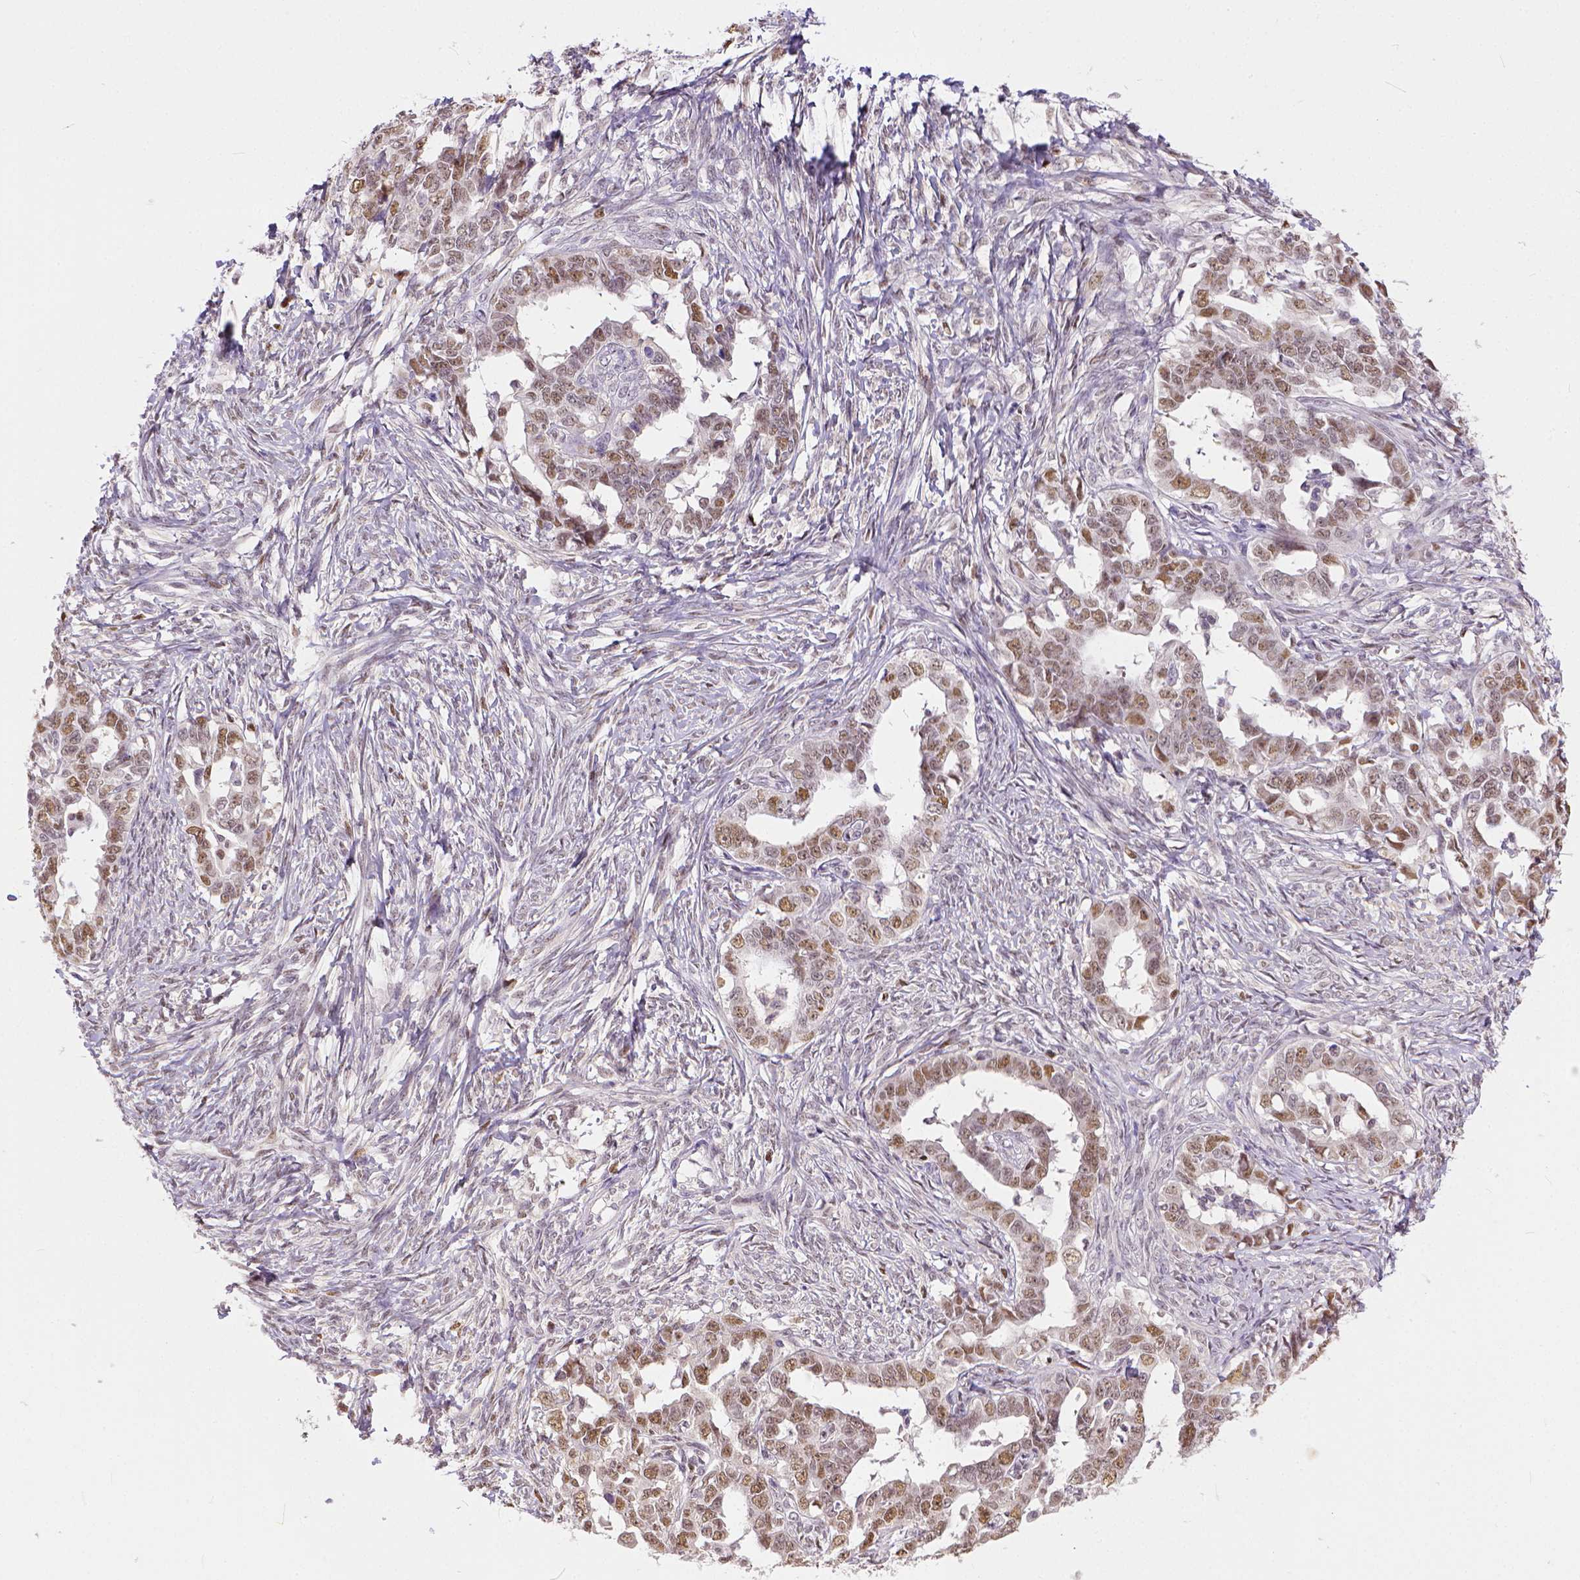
{"staining": {"intensity": "moderate", "quantity": ">75%", "location": "nuclear"}, "tissue": "ovarian cancer", "cell_type": "Tumor cells", "image_type": "cancer", "snomed": [{"axis": "morphology", "description": "Cystadenocarcinoma, serous, NOS"}, {"axis": "topography", "description": "Ovary"}], "caption": "Immunohistochemistry (IHC) of serous cystadenocarcinoma (ovarian) exhibits medium levels of moderate nuclear positivity in about >75% of tumor cells. (Stains: DAB in brown, nuclei in blue, Microscopy: brightfield microscopy at high magnification).", "gene": "ERCC1", "patient": {"sex": "female", "age": 69}}